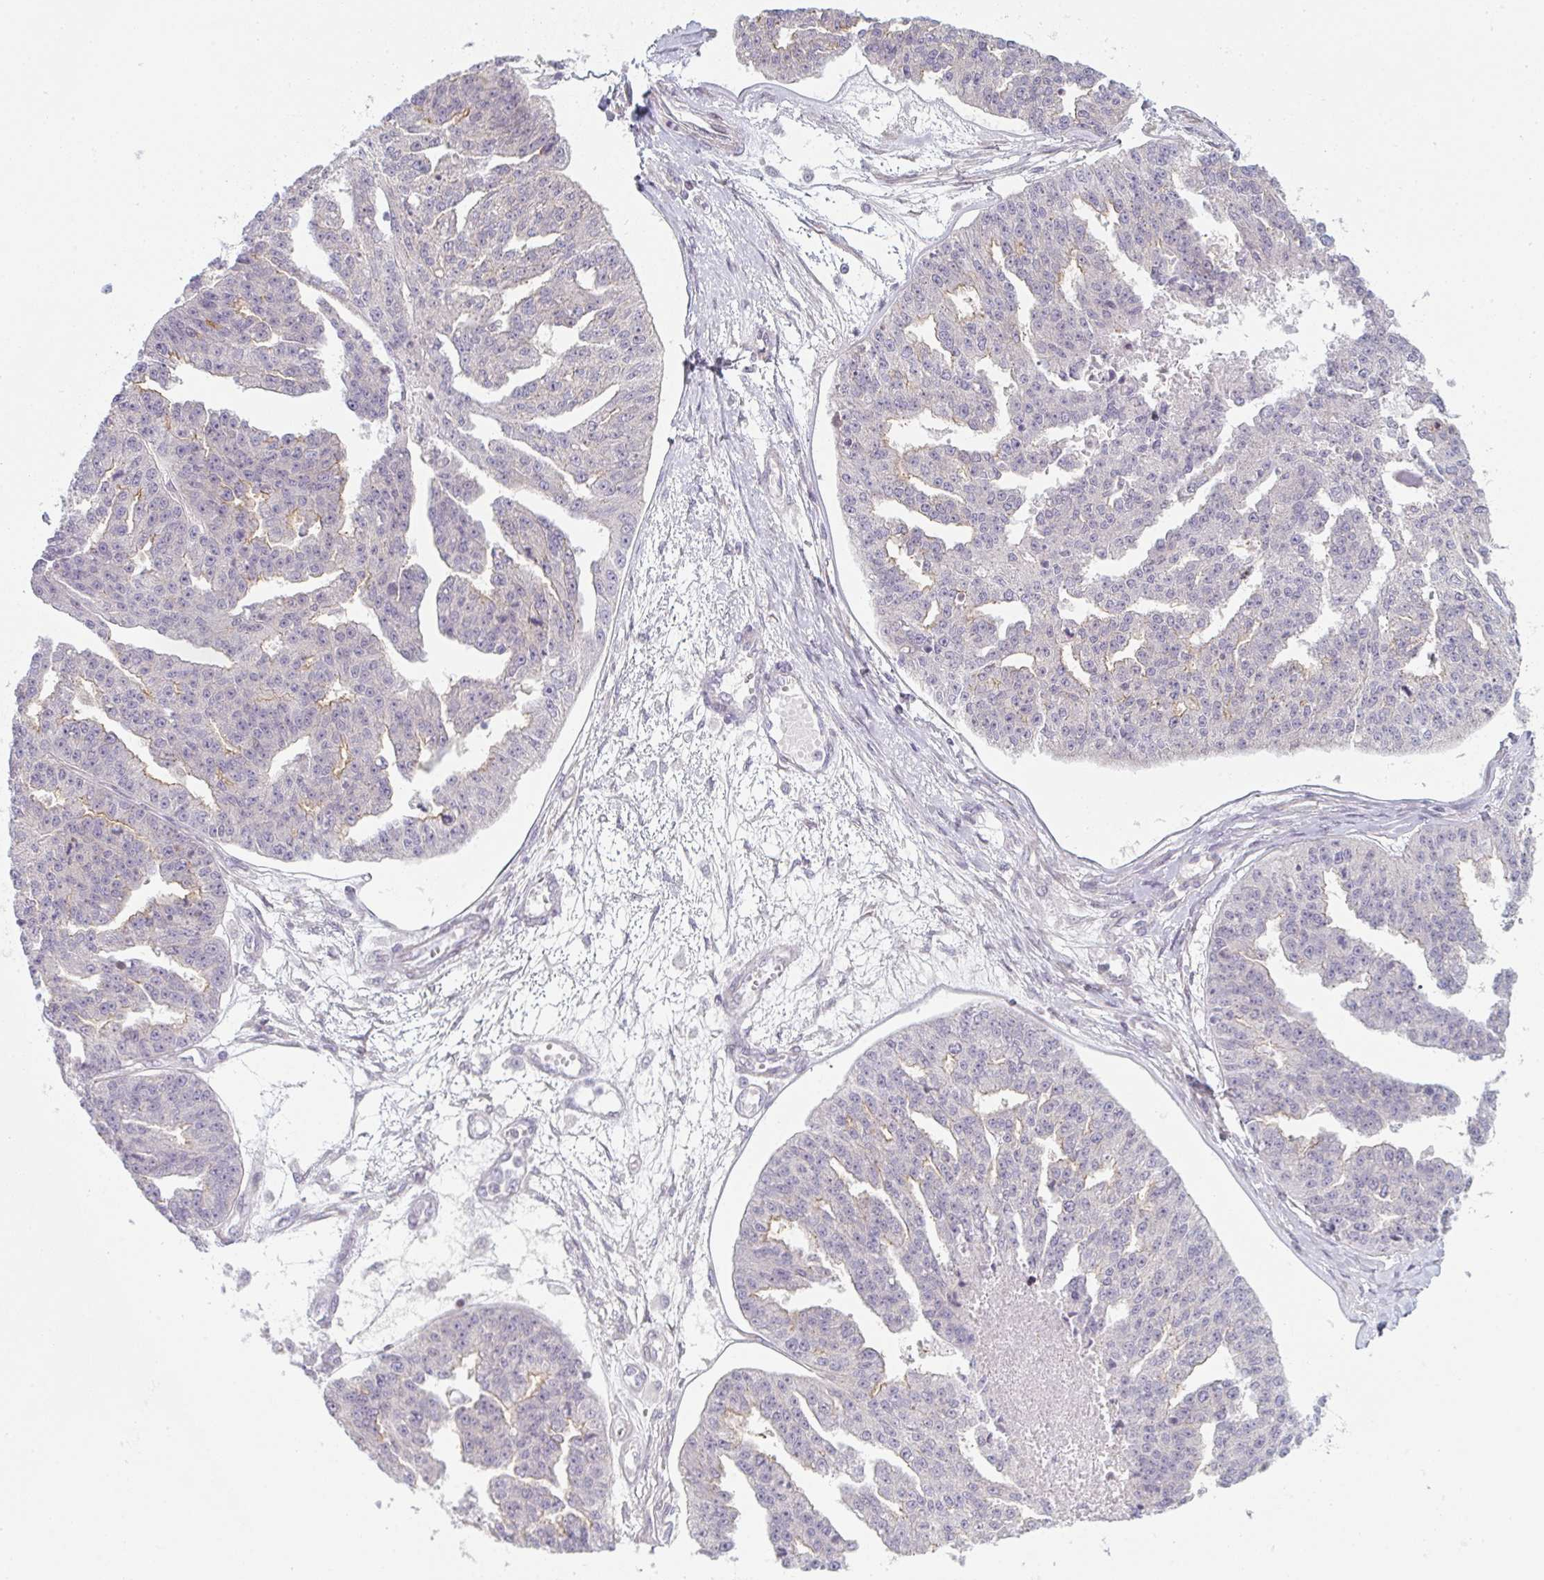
{"staining": {"intensity": "weak", "quantity": "<25%", "location": "cytoplasmic/membranous"}, "tissue": "ovarian cancer", "cell_type": "Tumor cells", "image_type": "cancer", "snomed": [{"axis": "morphology", "description": "Cystadenocarcinoma, serous, NOS"}, {"axis": "topography", "description": "Ovary"}], "caption": "Tumor cells show no significant protein staining in ovarian serous cystadenocarcinoma.", "gene": "TMEM237", "patient": {"sex": "female", "age": 58}}